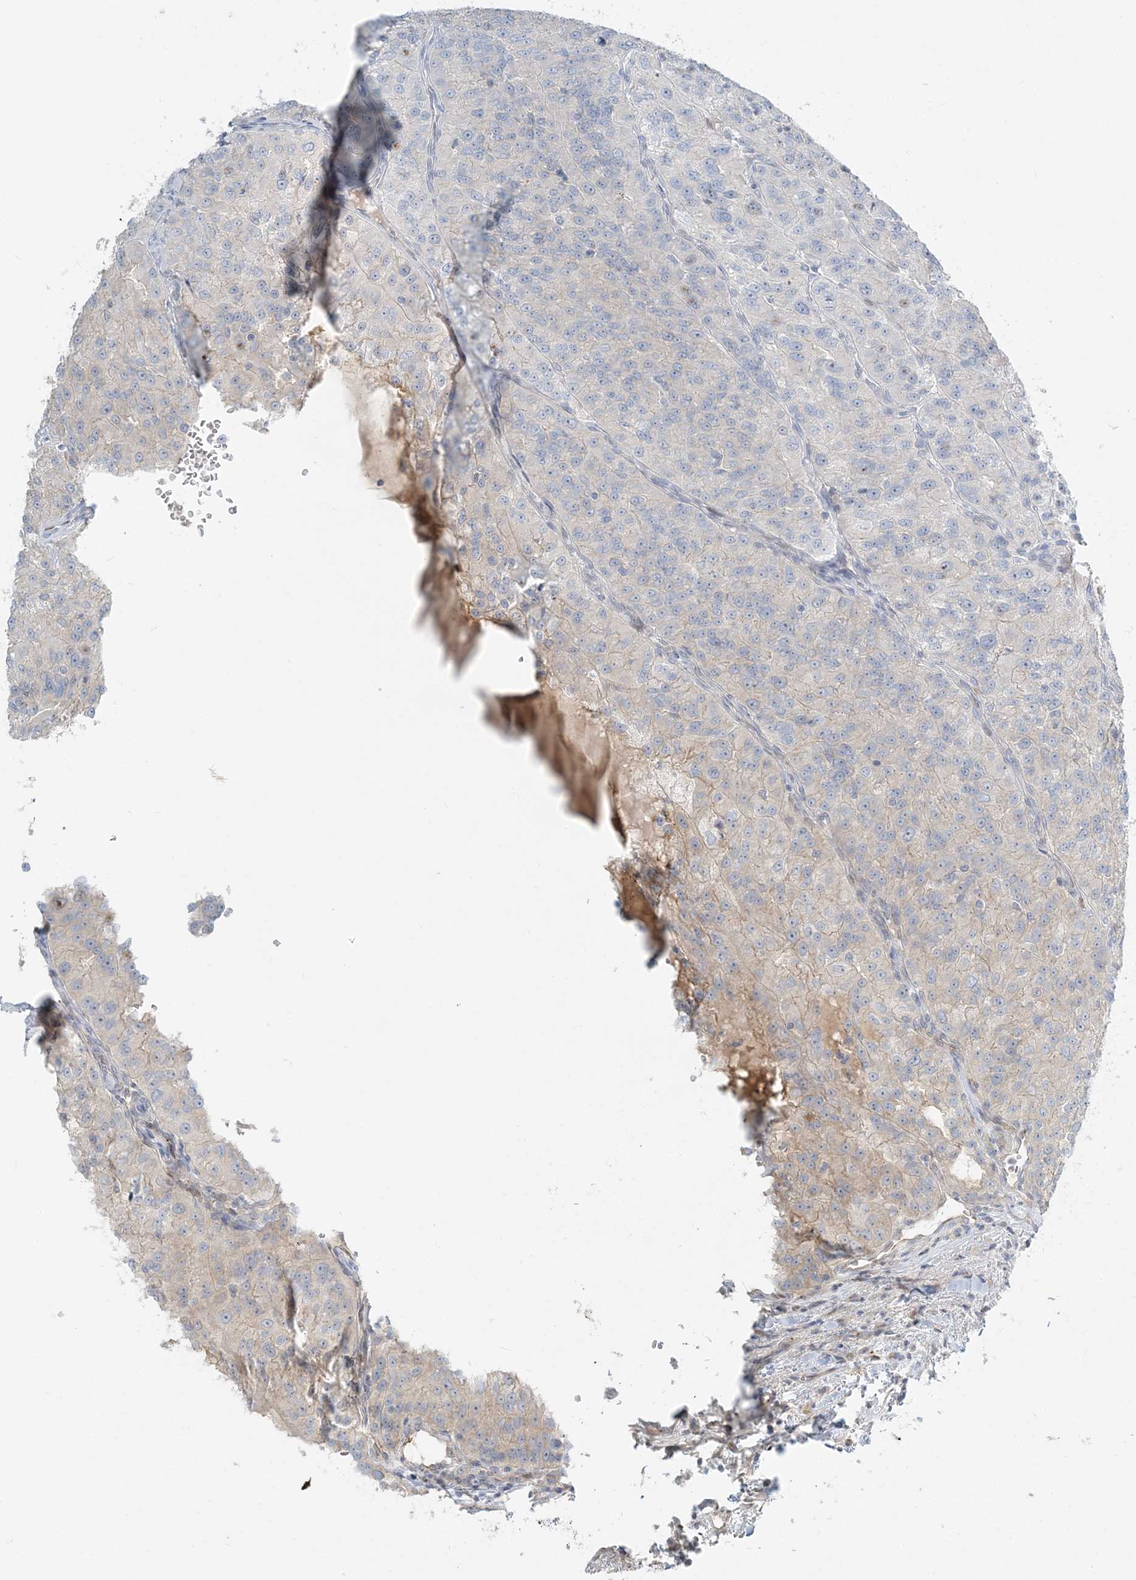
{"staining": {"intensity": "negative", "quantity": "none", "location": "none"}, "tissue": "renal cancer", "cell_type": "Tumor cells", "image_type": "cancer", "snomed": [{"axis": "morphology", "description": "Adenocarcinoma, NOS"}, {"axis": "topography", "description": "Kidney"}], "caption": "Image shows no protein staining in tumor cells of renal adenocarcinoma tissue.", "gene": "NAA11", "patient": {"sex": "female", "age": 63}}